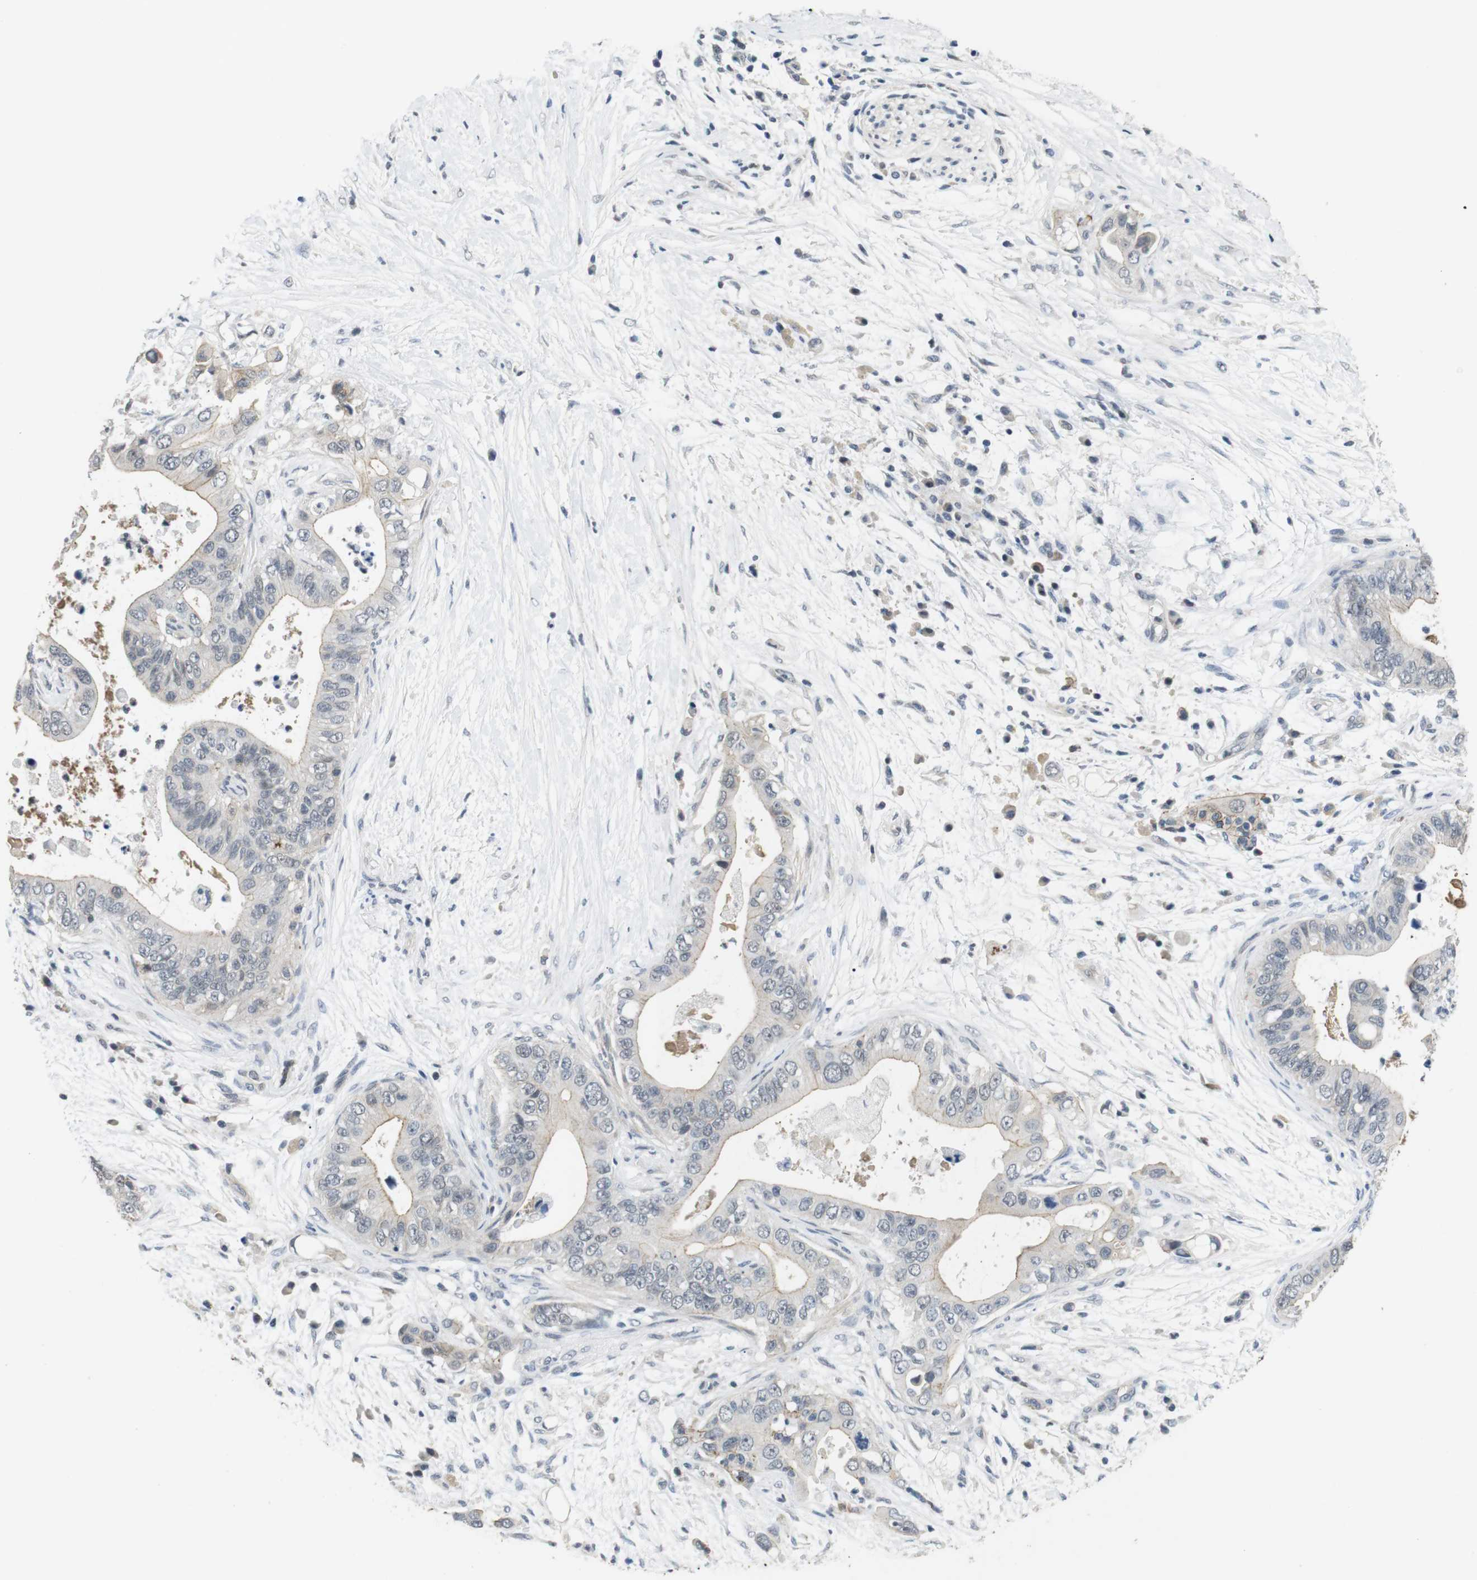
{"staining": {"intensity": "weak", "quantity": "<25%", "location": "cytoplasmic/membranous"}, "tissue": "pancreatic cancer", "cell_type": "Tumor cells", "image_type": "cancer", "snomed": [{"axis": "morphology", "description": "Adenocarcinoma, NOS"}, {"axis": "topography", "description": "Pancreas"}], "caption": "IHC of human pancreatic adenocarcinoma demonstrates no staining in tumor cells.", "gene": "NECTIN1", "patient": {"sex": "male", "age": 77}}